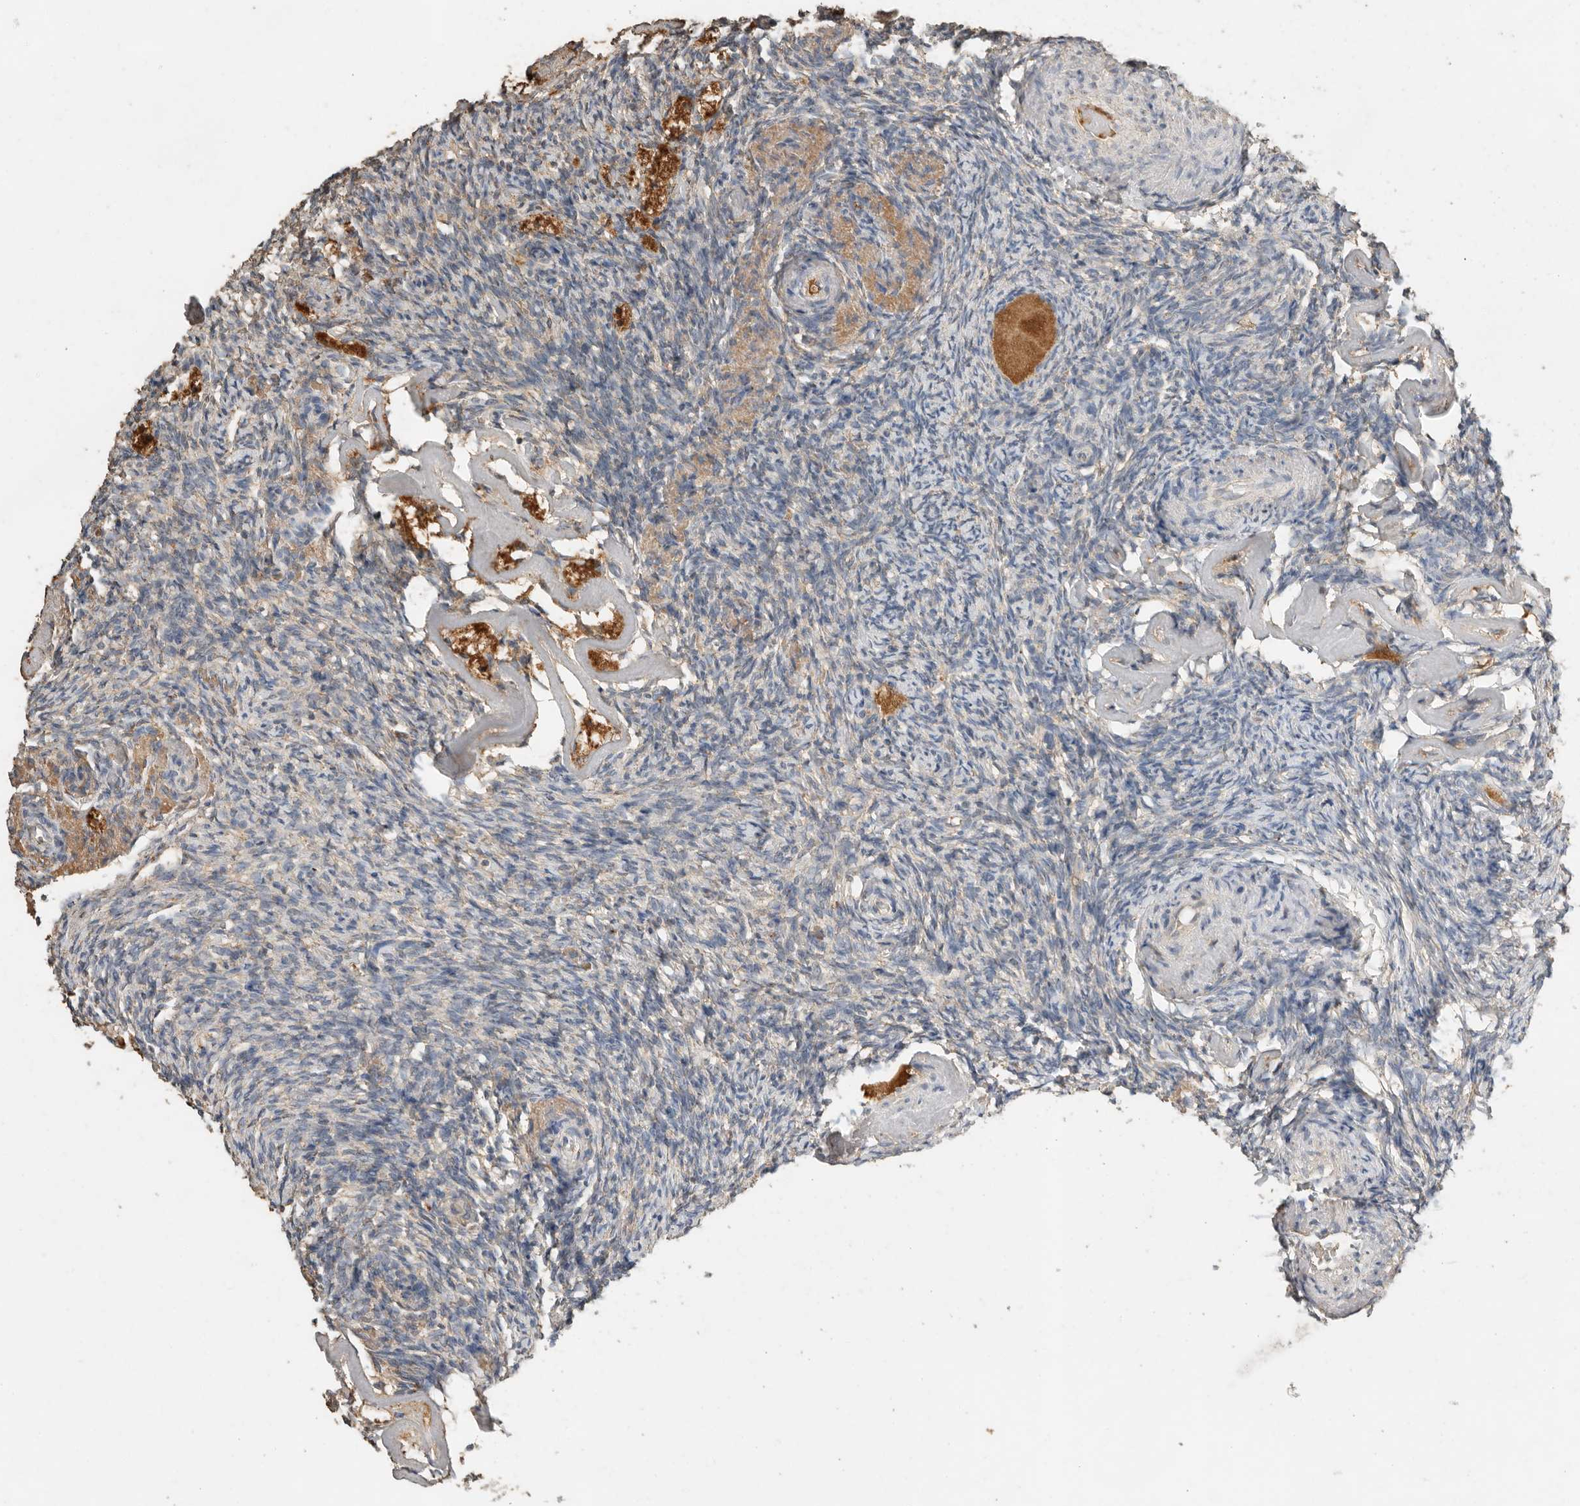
{"staining": {"intensity": "moderate", "quantity": "<25%", "location": "cytoplasmic/membranous"}, "tissue": "ovary", "cell_type": "Ovarian stroma cells", "image_type": "normal", "snomed": [{"axis": "morphology", "description": "Normal tissue, NOS"}, {"axis": "topography", "description": "Ovary"}], "caption": "Protein analysis of benign ovary reveals moderate cytoplasmic/membranous staining in approximately <25% of ovarian stroma cells.", "gene": "CTF1", "patient": {"sex": "female", "age": 60}}